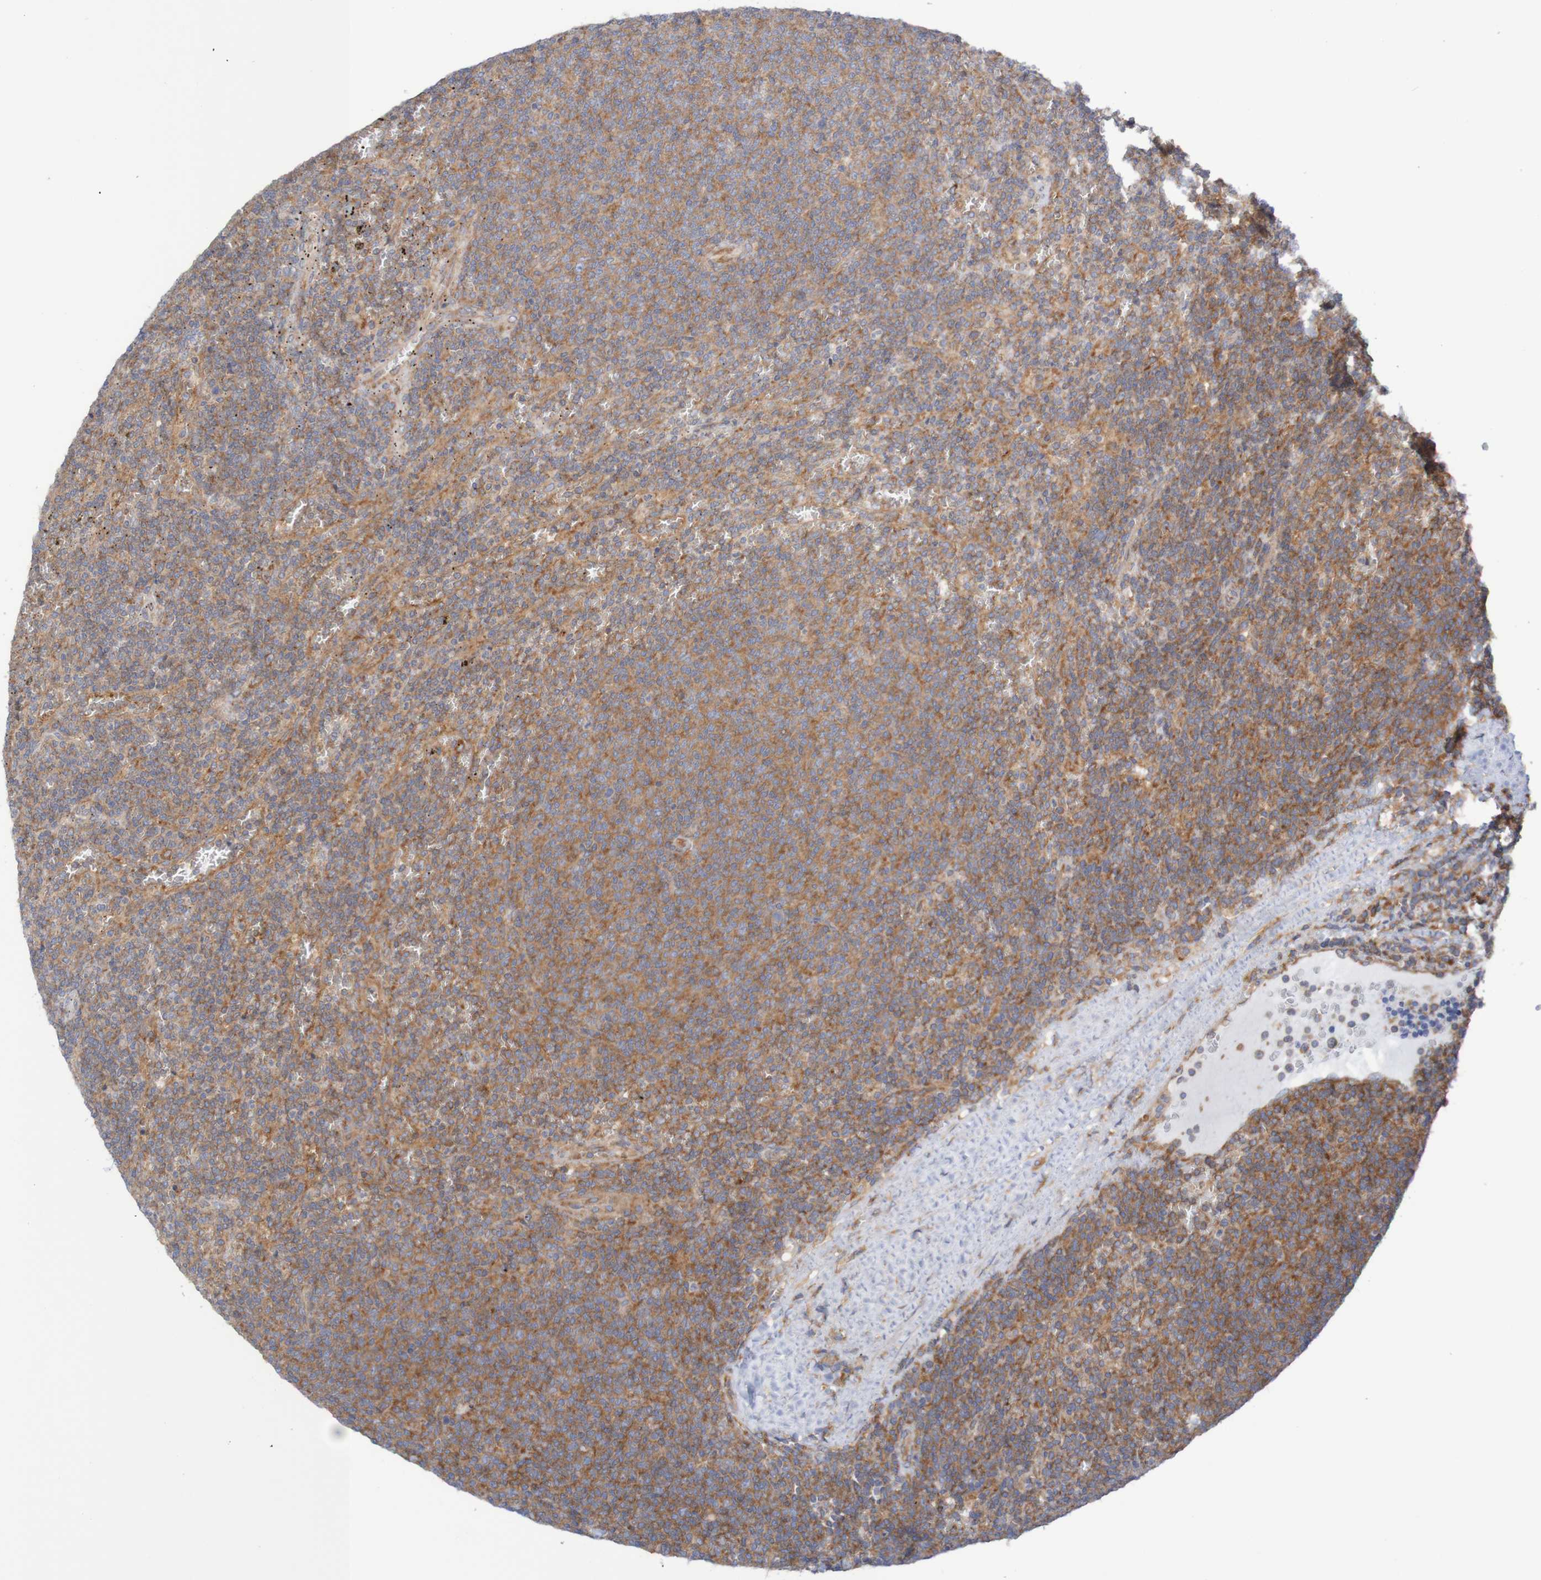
{"staining": {"intensity": "moderate", "quantity": ">75%", "location": "cytoplasmic/membranous"}, "tissue": "lymphoma", "cell_type": "Tumor cells", "image_type": "cancer", "snomed": [{"axis": "morphology", "description": "Malignant lymphoma, non-Hodgkin's type, Low grade"}, {"axis": "topography", "description": "Spleen"}], "caption": "The histopathology image exhibits staining of lymphoma, revealing moderate cytoplasmic/membranous protein expression (brown color) within tumor cells. Nuclei are stained in blue.", "gene": "LRRC47", "patient": {"sex": "female", "age": 50}}